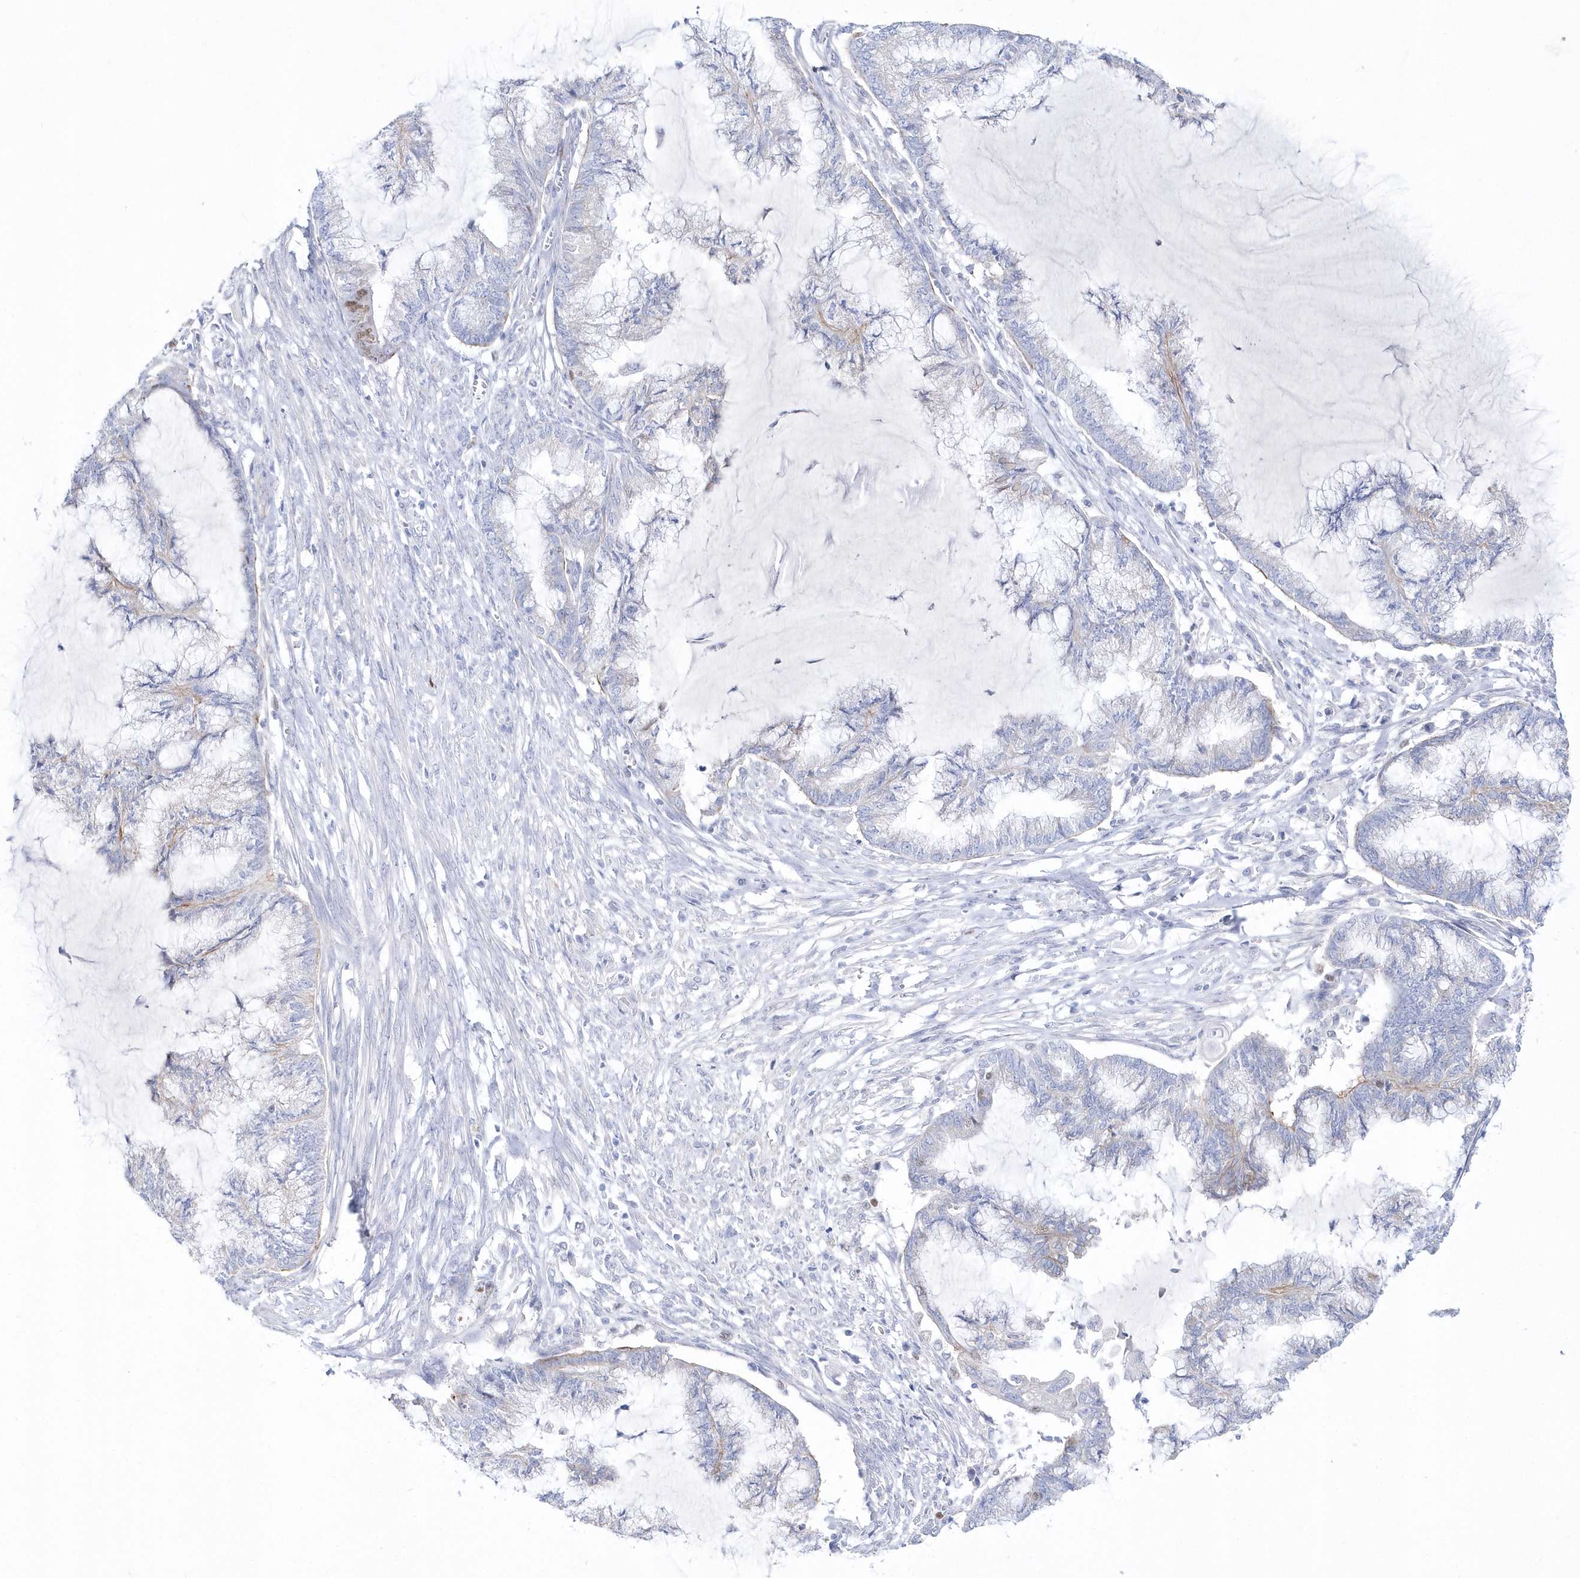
{"staining": {"intensity": "weak", "quantity": "<25%", "location": "nuclear"}, "tissue": "endometrial cancer", "cell_type": "Tumor cells", "image_type": "cancer", "snomed": [{"axis": "morphology", "description": "Adenocarcinoma, NOS"}, {"axis": "topography", "description": "Endometrium"}], "caption": "An IHC micrograph of endometrial cancer (adenocarcinoma) is shown. There is no staining in tumor cells of endometrial cancer (adenocarcinoma).", "gene": "TMCO6", "patient": {"sex": "female", "age": 86}}